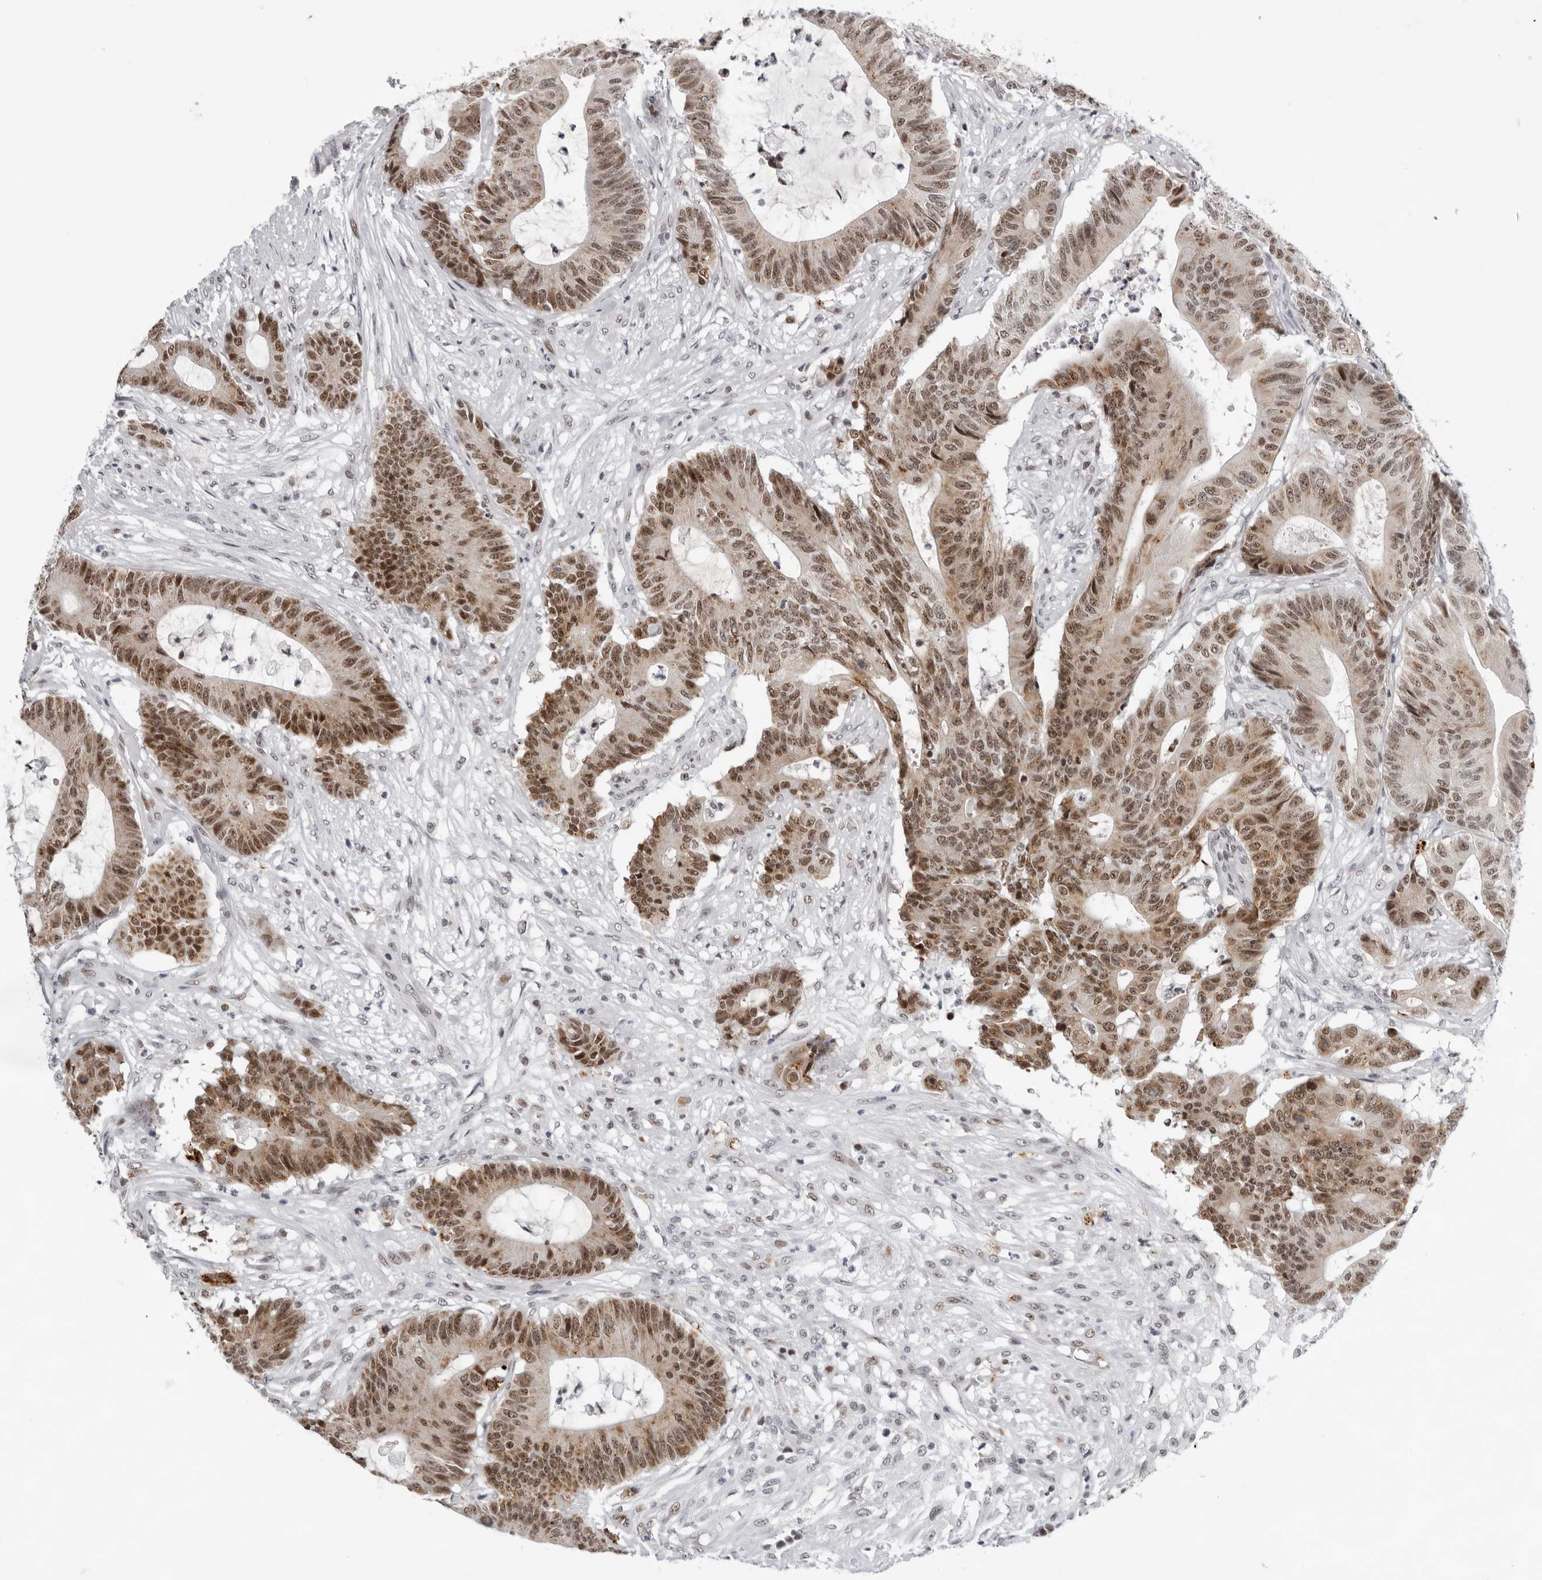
{"staining": {"intensity": "moderate", "quantity": ">75%", "location": "cytoplasmic/membranous,nuclear"}, "tissue": "colorectal cancer", "cell_type": "Tumor cells", "image_type": "cancer", "snomed": [{"axis": "morphology", "description": "Adenocarcinoma, NOS"}, {"axis": "topography", "description": "Colon"}], "caption": "IHC of human colorectal adenocarcinoma shows medium levels of moderate cytoplasmic/membranous and nuclear staining in about >75% of tumor cells.", "gene": "USP1", "patient": {"sex": "female", "age": 84}}